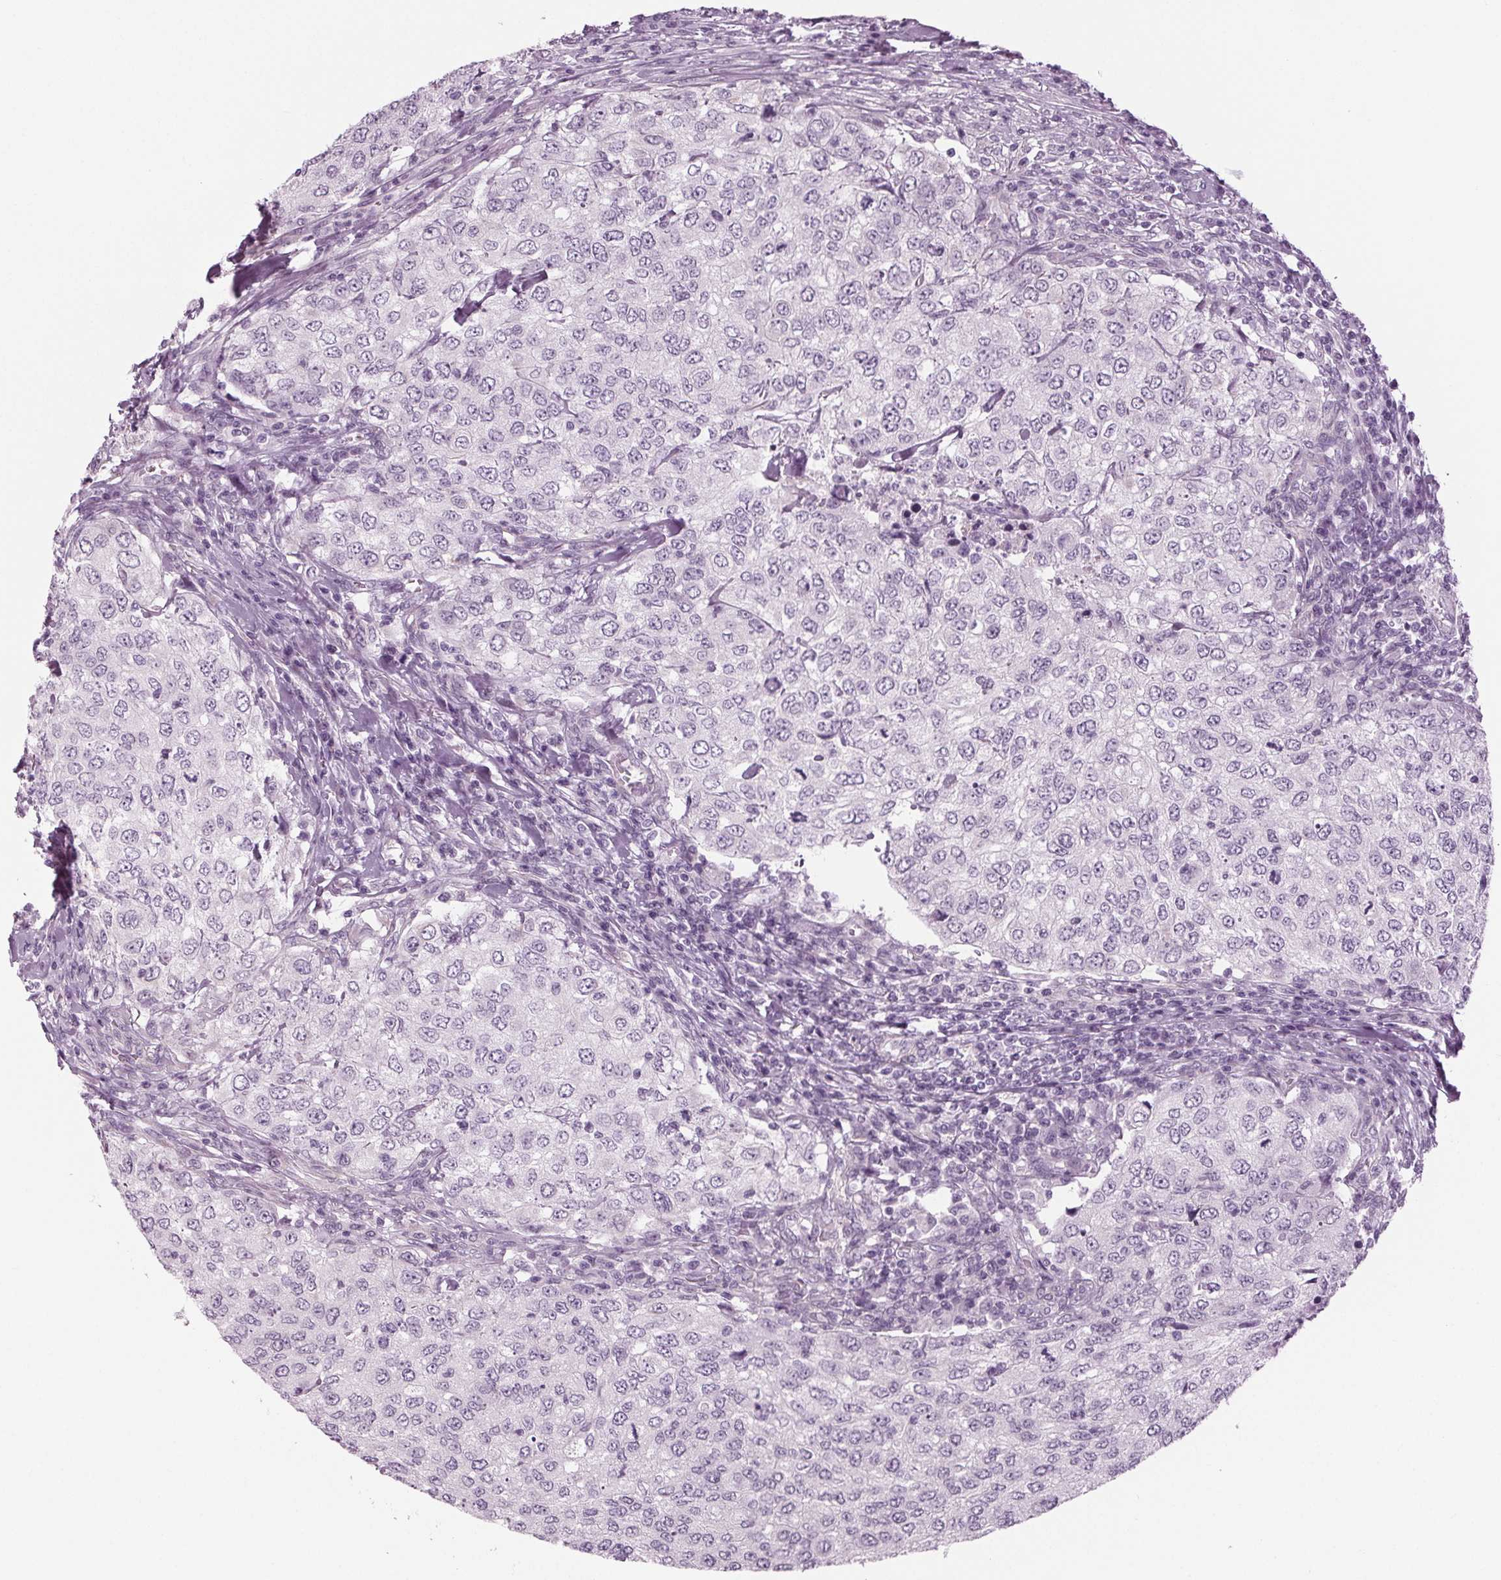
{"staining": {"intensity": "negative", "quantity": "none", "location": "none"}, "tissue": "urothelial cancer", "cell_type": "Tumor cells", "image_type": "cancer", "snomed": [{"axis": "morphology", "description": "Urothelial carcinoma, High grade"}, {"axis": "topography", "description": "Urinary bladder"}], "caption": "There is no significant staining in tumor cells of high-grade urothelial carcinoma.", "gene": "BHLHE22", "patient": {"sex": "female", "age": 78}}